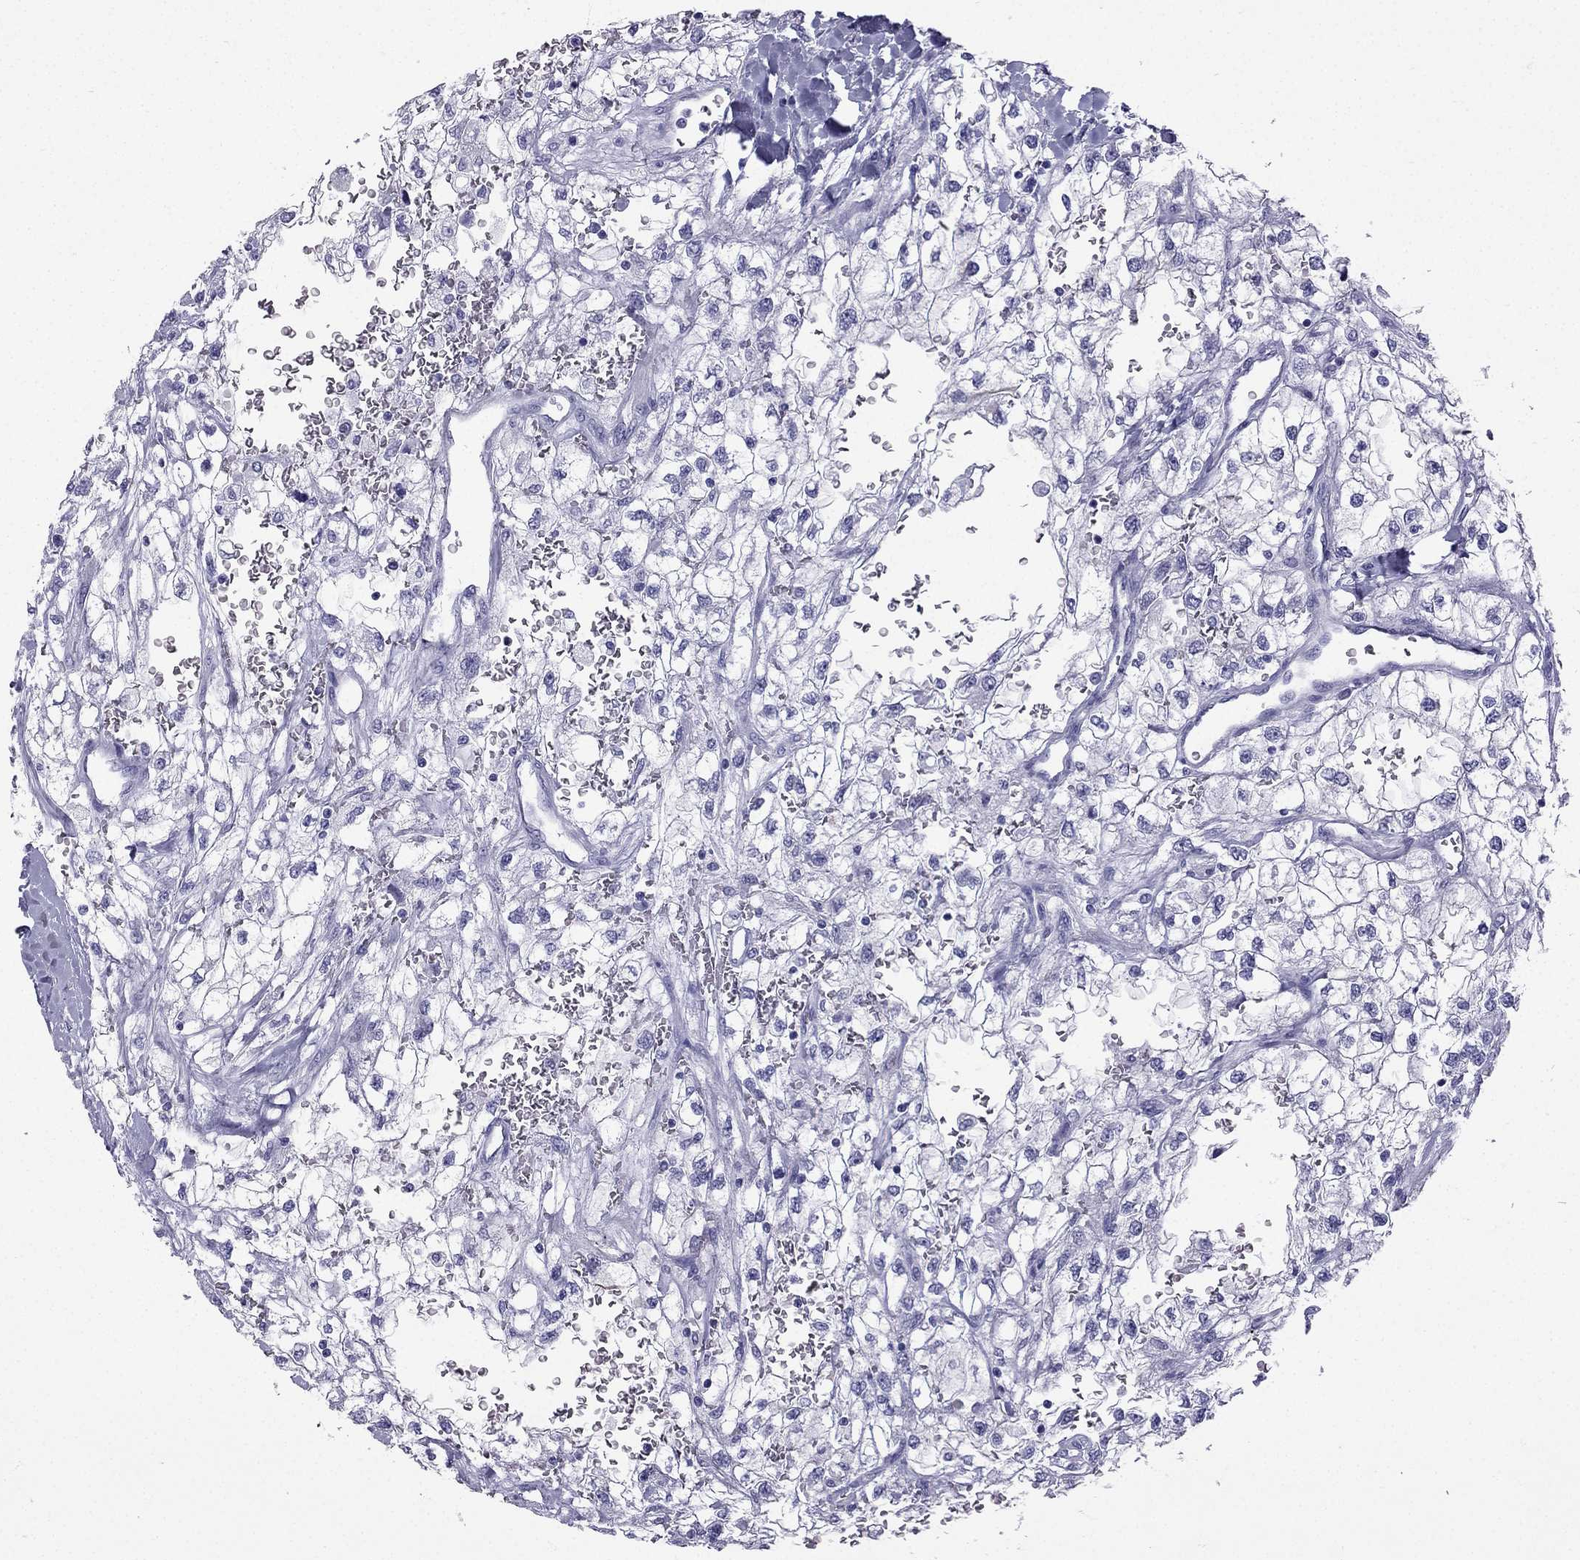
{"staining": {"intensity": "negative", "quantity": "none", "location": "none"}, "tissue": "renal cancer", "cell_type": "Tumor cells", "image_type": "cancer", "snomed": [{"axis": "morphology", "description": "Adenocarcinoma, NOS"}, {"axis": "topography", "description": "Kidney"}], "caption": "There is no significant staining in tumor cells of renal adenocarcinoma.", "gene": "GJA8", "patient": {"sex": "male", "age": 59}}